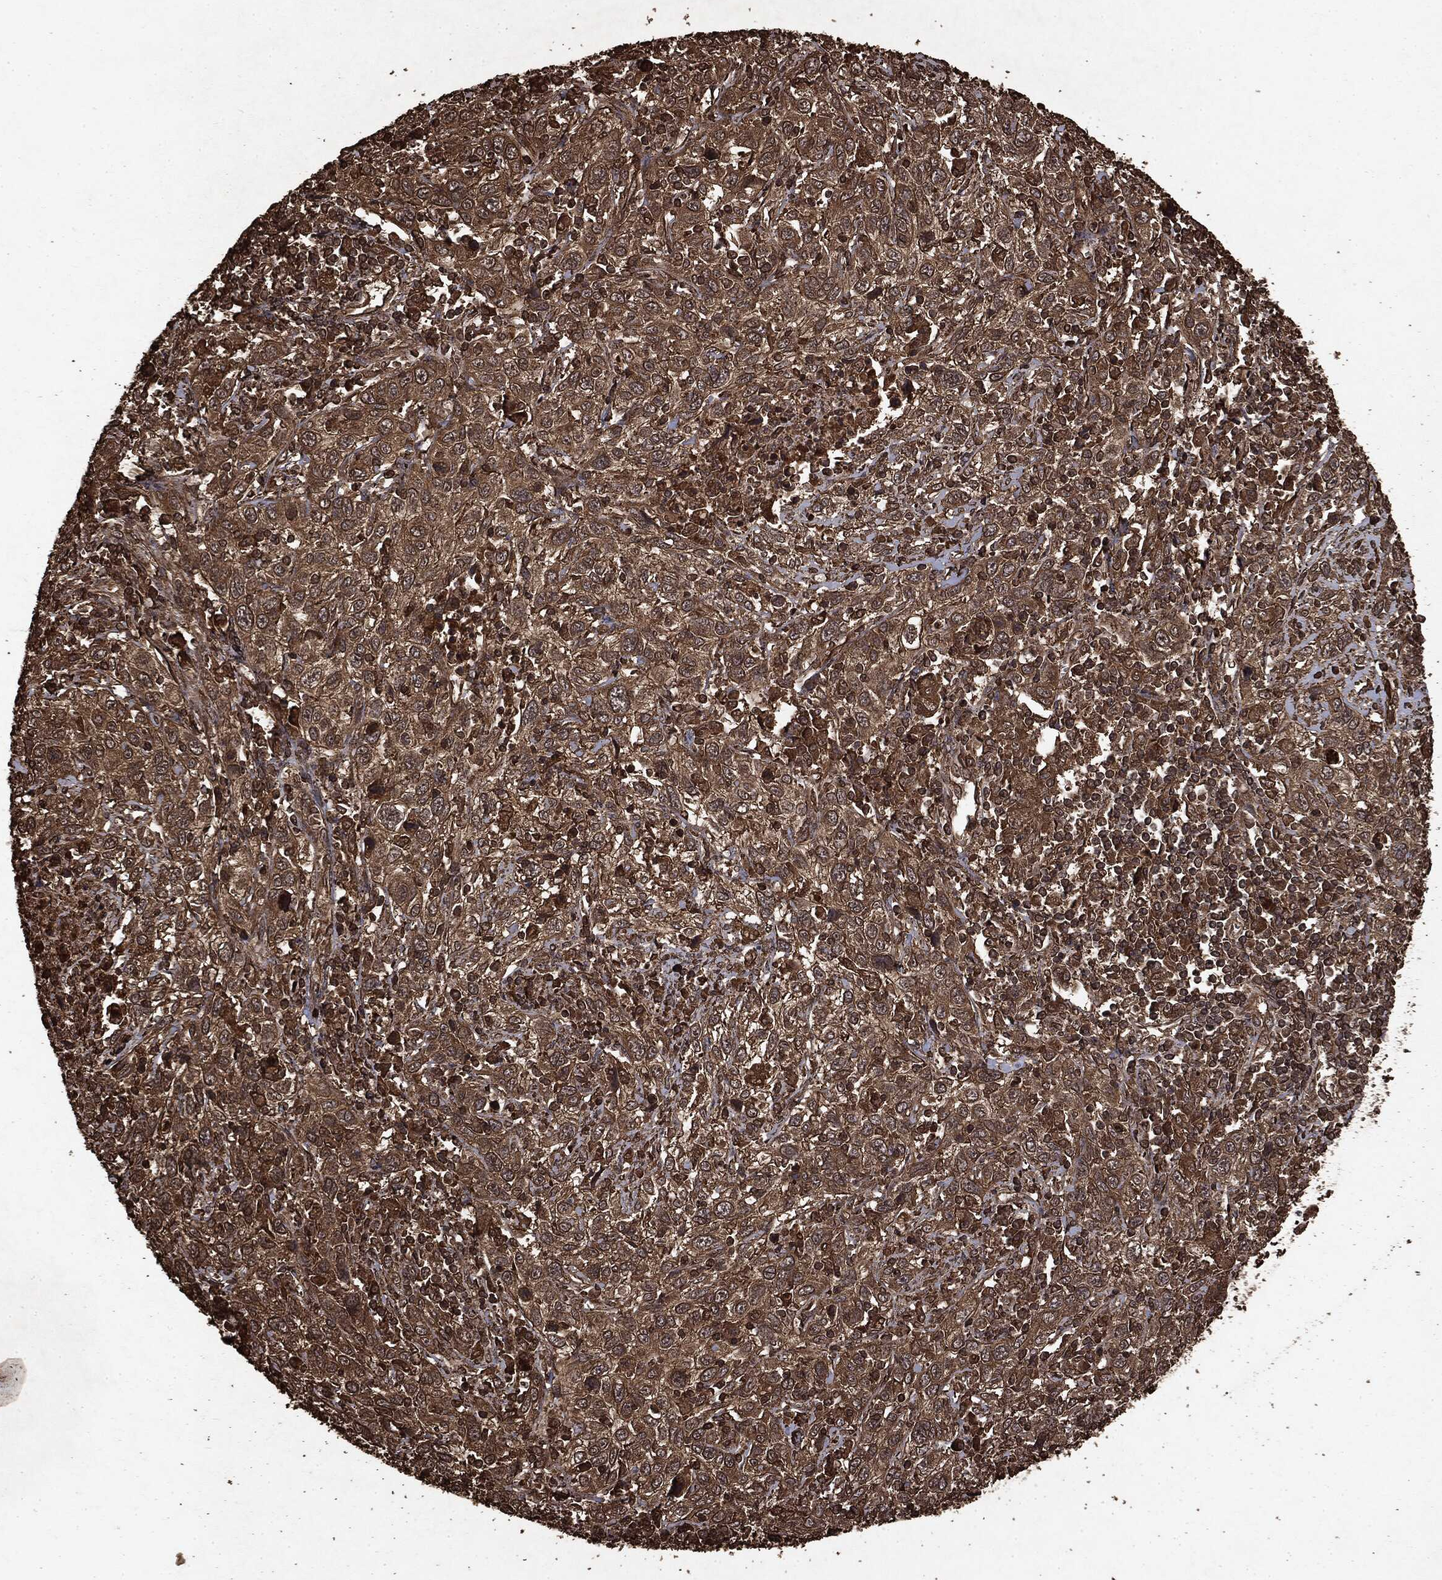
{"staining": {"intensity": "moderate", "quantity": ">75%", "location": "cytoplasmic/membranous"}, "tissue": "cervical cancer", "cell_type": "Tumor cells", "image_type": "cancer", "snomed": [{"axis": "morphology", "description": "Squamous cell carcinoma, NOS"}, {"axis": "topography", "description": "Cervix"}], "caption": "Tumor cells display moderate cytoplasmic/membranous positivity in approximately >75% of cells in cervical cancer (squamous cell carcinoma). The protein of interest is stained brown, and the nuclei are stained in blue (DAB (3,3'-diaminobenzidine) IHC with brightfield microscopy, high magnification).", "gene": "ARAF", "patient": {"sex": "female", "age": 46}}